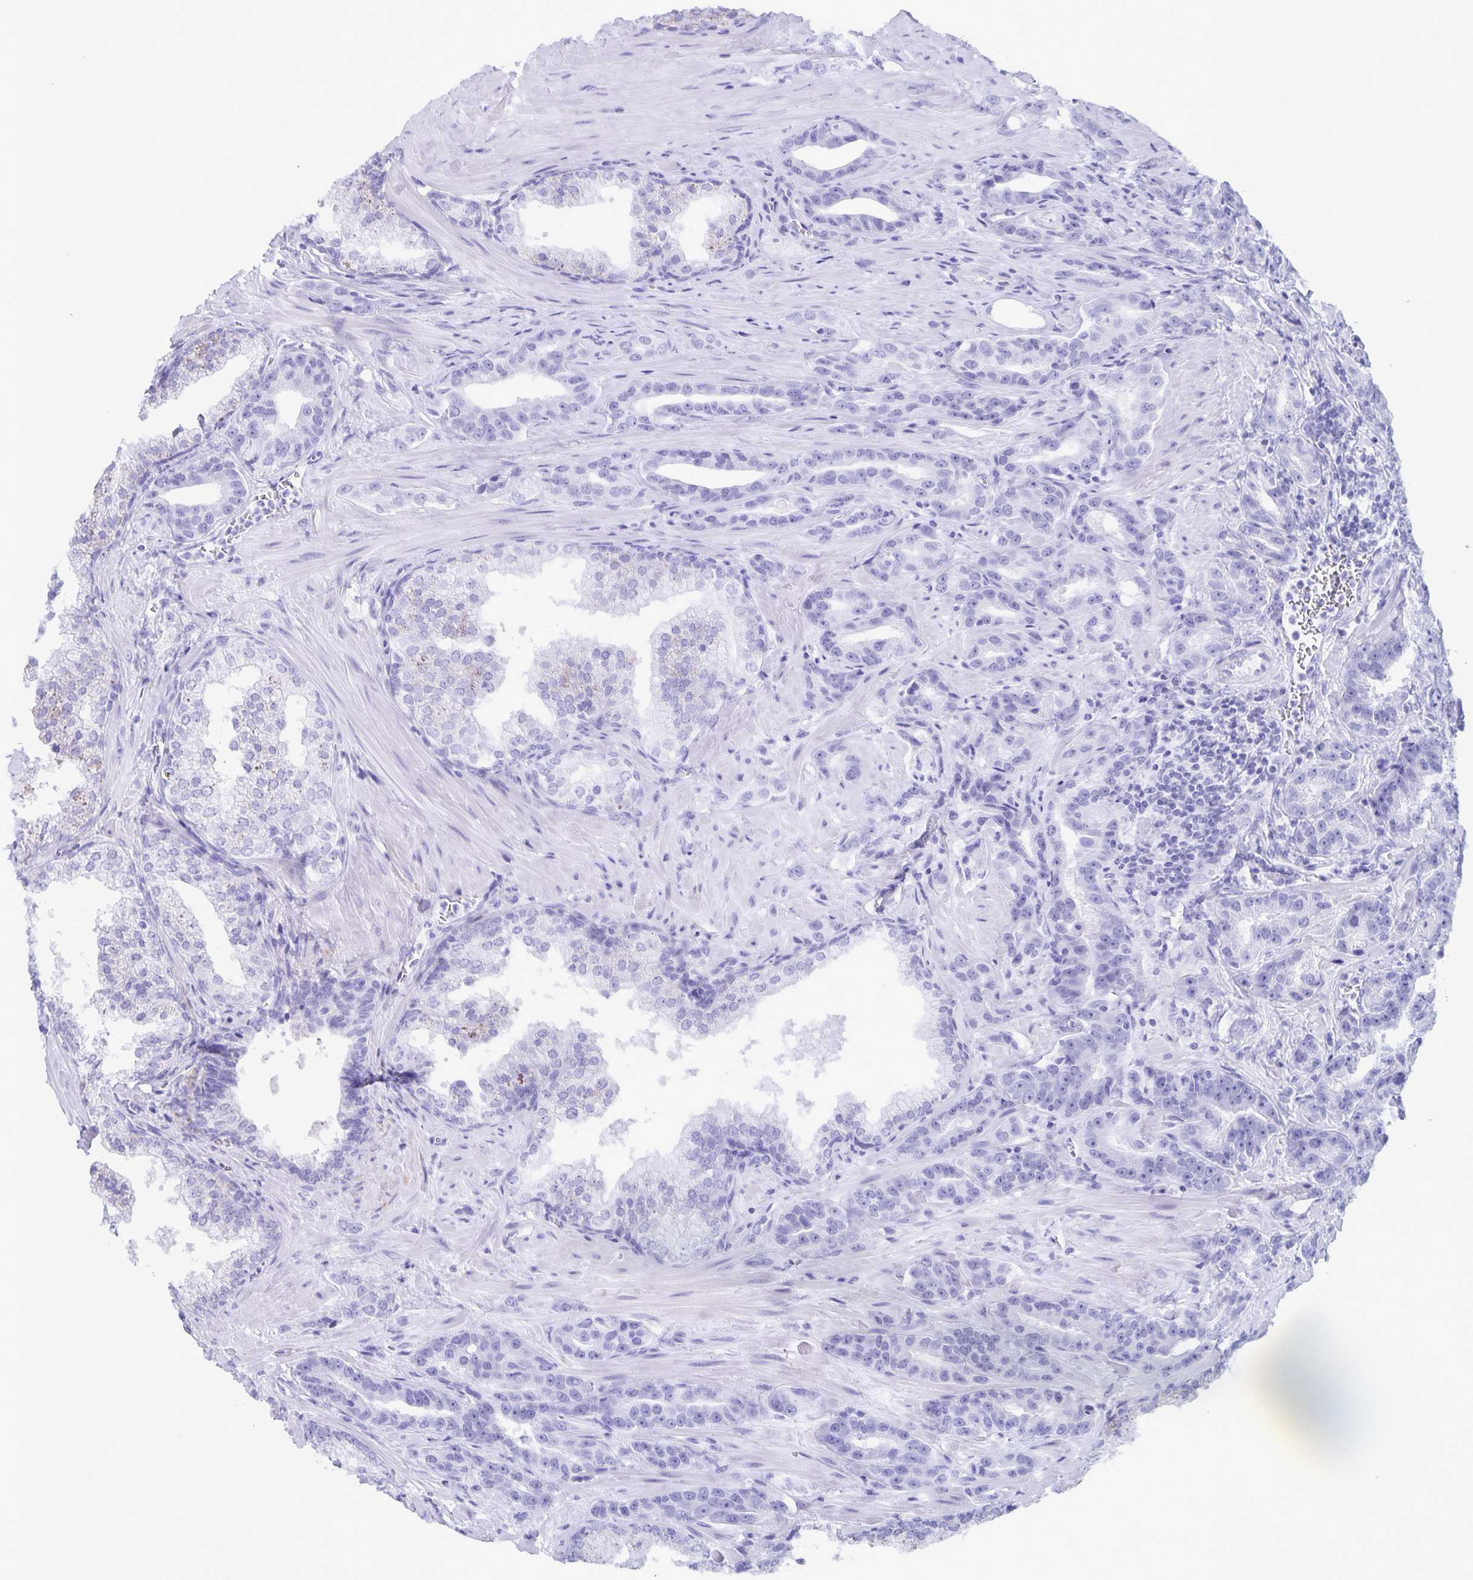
{"staining": {"intensity": "negative", "quantity": "none", "location": "none"}, "tissue": "prostate cancer", "cell_type": "Tumor cells", "image_type": "cancer", "snomed": [{"axis": "morphology", "description": "Adenocarcinoma, High grade"}, {"axis": "topography", "description": "Prostate"}], "caption": "Immunohistochemistry (IHC) photomicrograph of neoplastic tissue: human prostate cancer stained with DAB (3,3'-diaminobenzidine) shows no significant protein expression in tumor cells. (Immunohistochemistry, brightfield microscopy, high magnification).", "gene": "AQP4", "patient": {"sex": "male", "age": 65}}